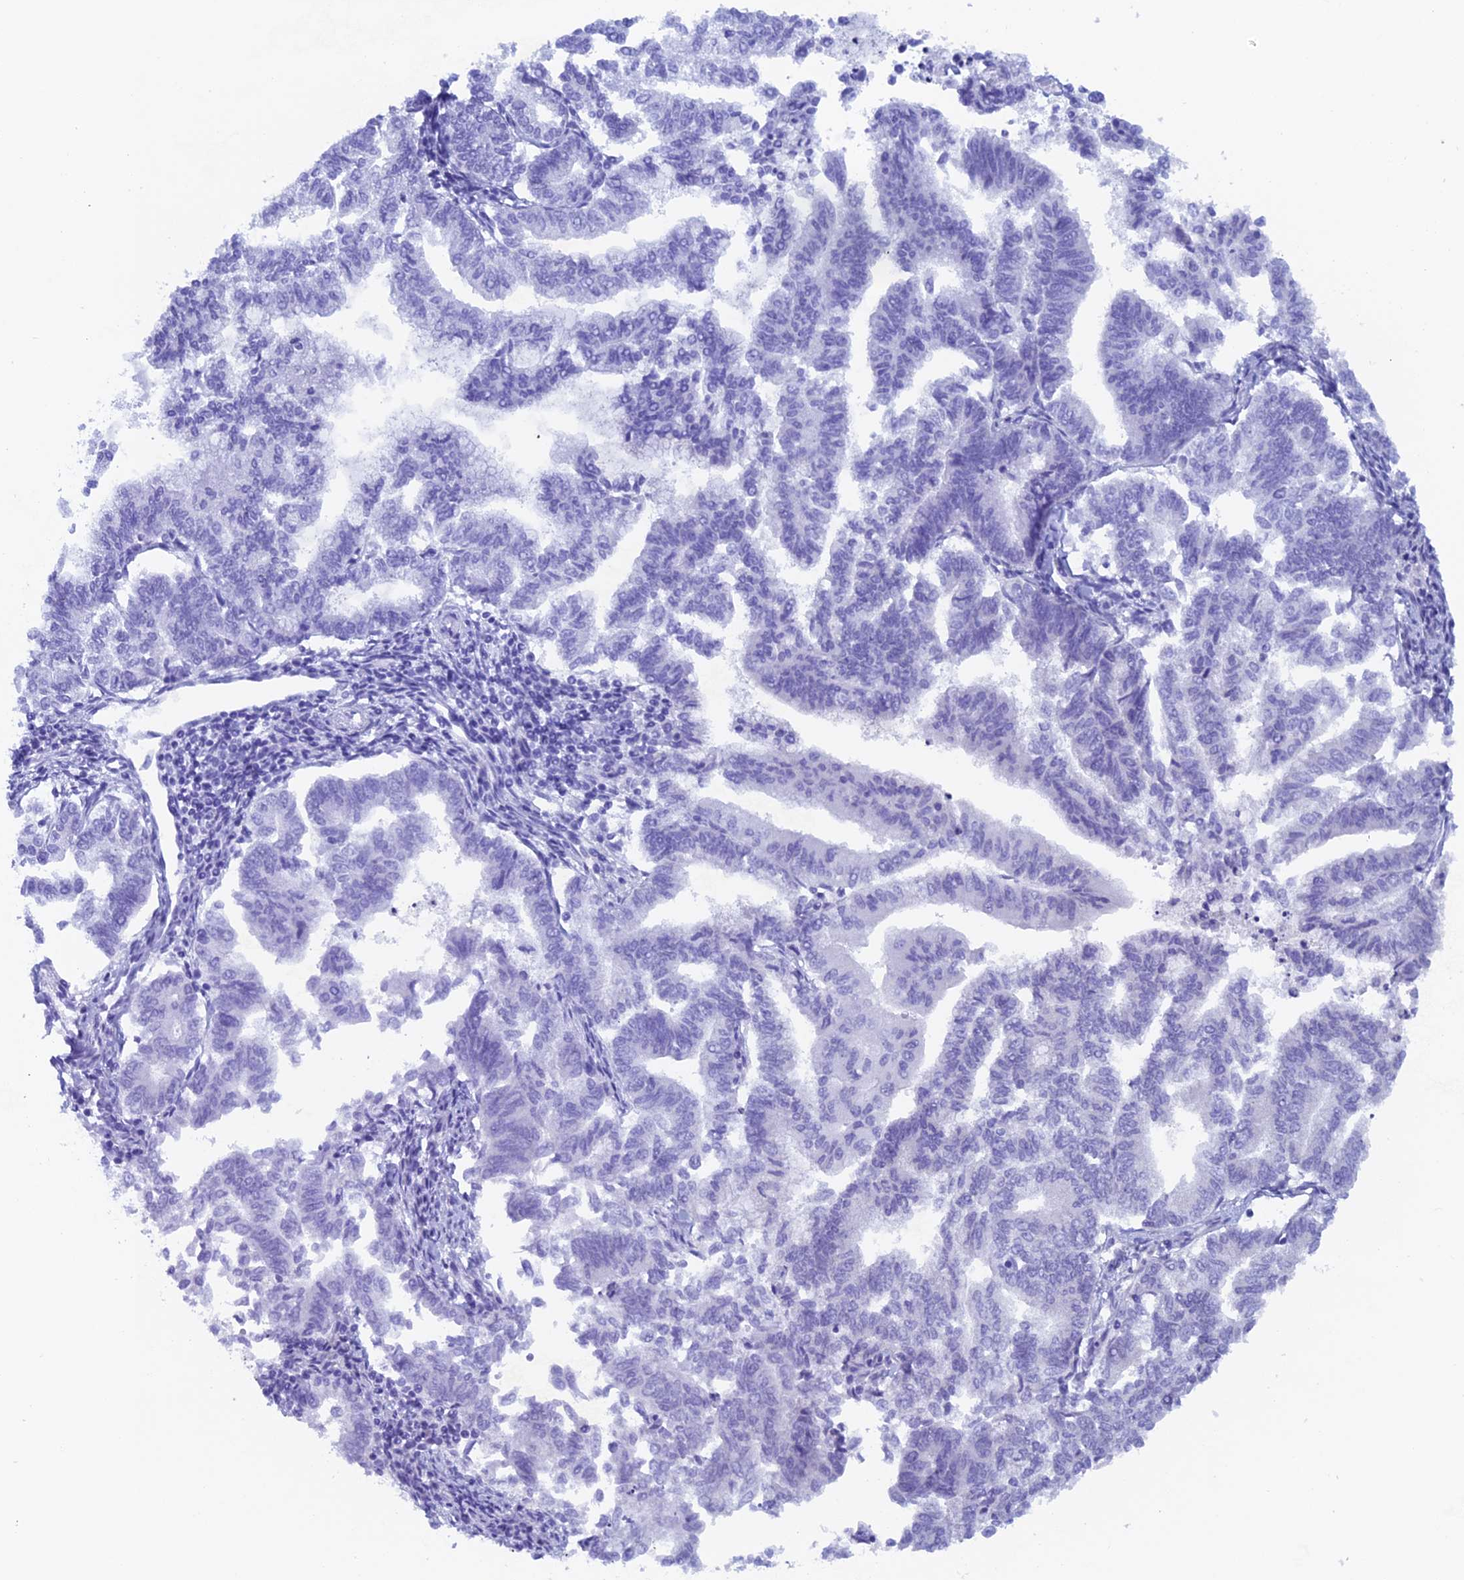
{"staining": {"intensity": "negative", "quantity": "none", "location": "none"}, "tissue": "endometrial cancer", "cell_type": "Tumor cells", "image_type": "cancer", "snomed": [{"axis": "morphology", "description": "Adenocarcinoma, NOS"}, {"axis": "topography", "description": "Endometrium"}], "caption": "There is no significant expression in tumor cells of endometrial adenocarcinoma.", "gene": "PSMC3IP", "patient": {"sex": "female", "age": 79}}